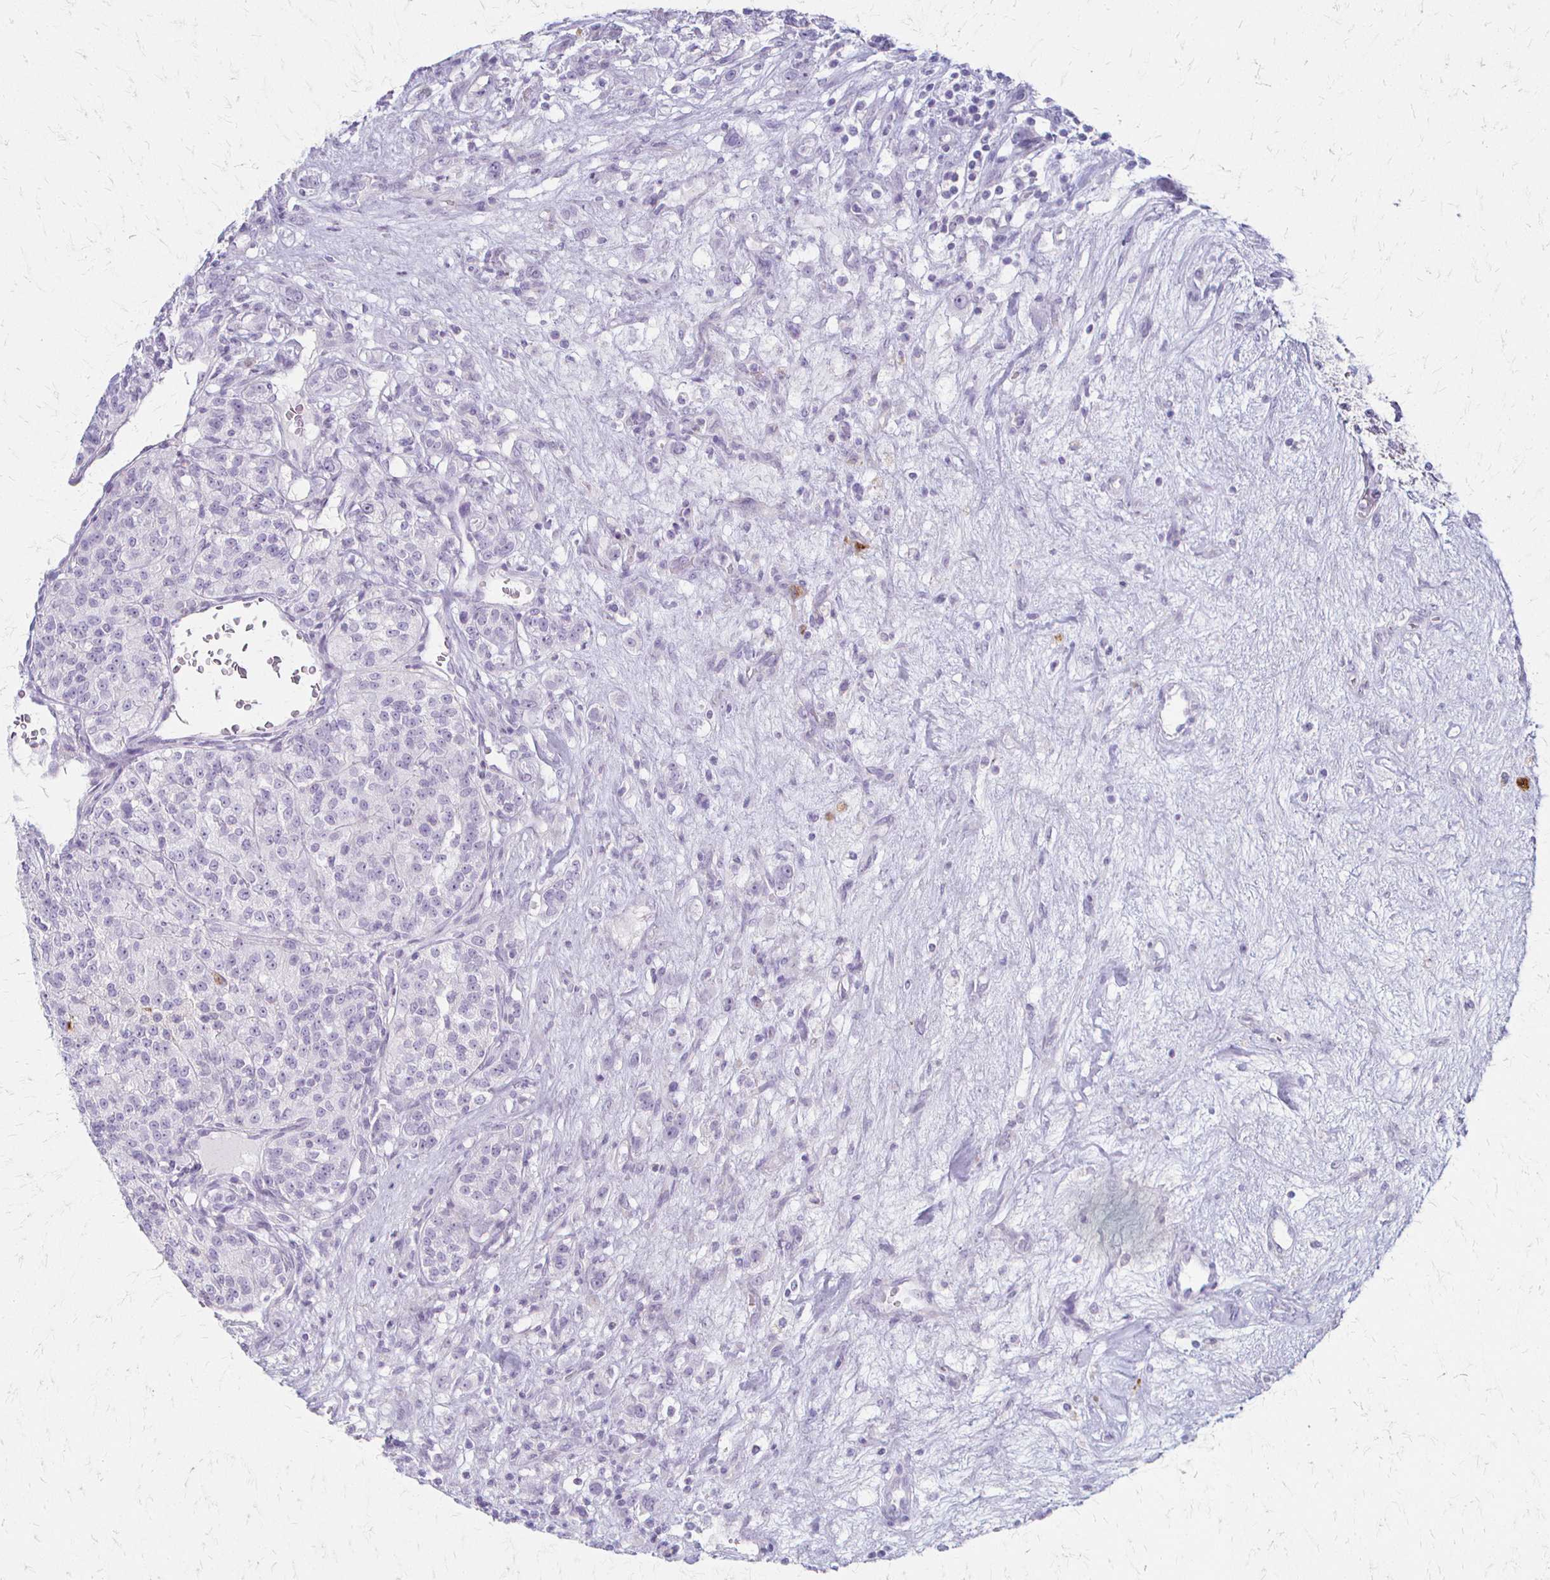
{"staining": {"intensity": "negative", "quantity": "none", "location": "none"}, "tissue": "renal cancer", "cell_type": "Tumor cells", "image_type": "cancer", "snomed": [{"axis": "morphology", "description": "Adenocarcinoma, NOS"}, {"axis": "topography", "description": "Kidney"}], "caption": "IHC of renal cancer exhibits no positivity in tumor cells.", "gene": "ACP5", "patient": {"sex": "female", "age": 63}}